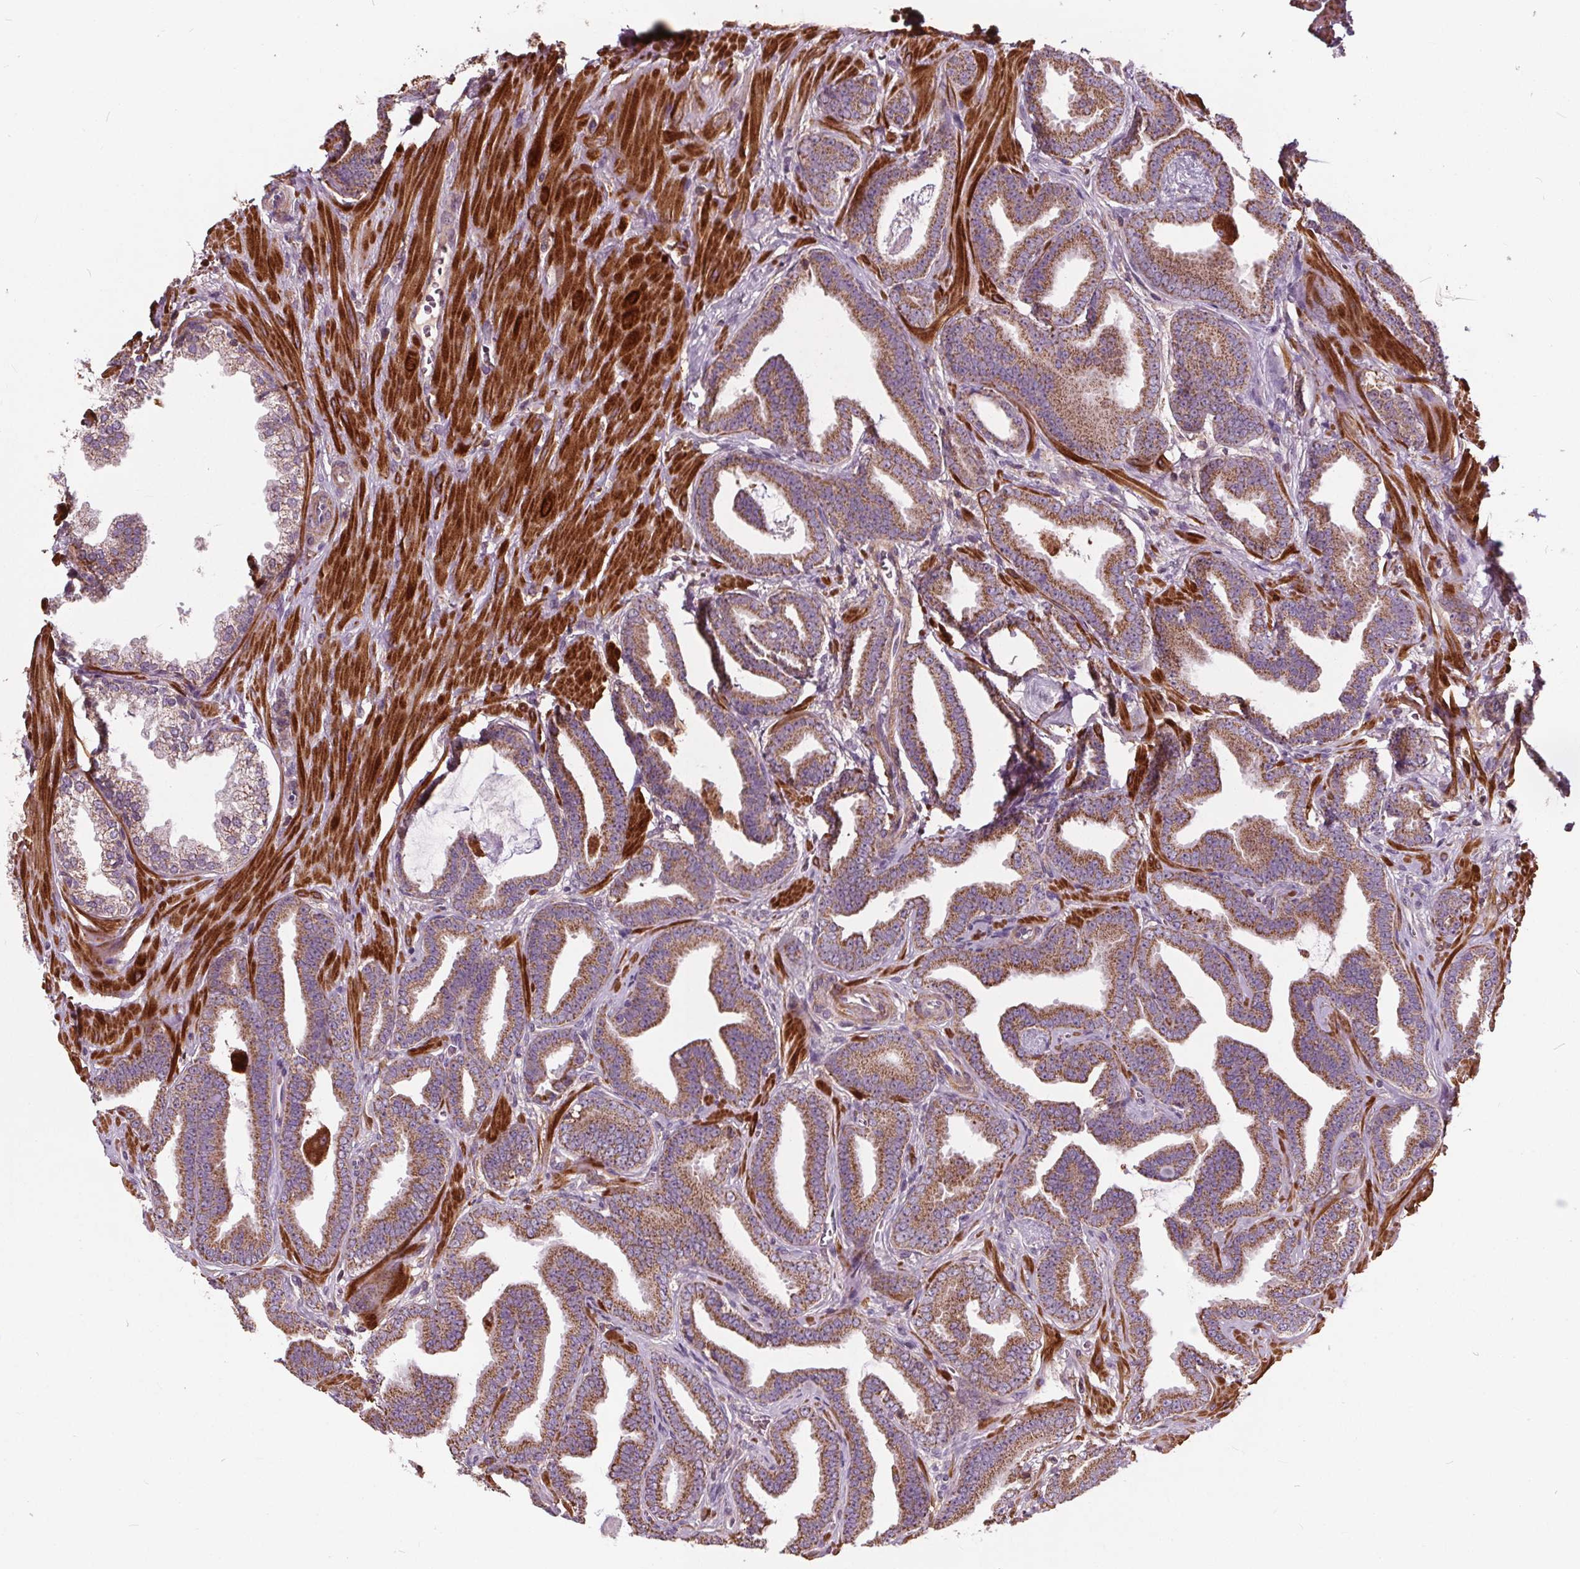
{"staining": {"intensity": "moderate", "quantity": "25%-75%", "location": "cytoplasmic/membranous"}, "tissue": "prostate cancer", "cell_type": "Tumor cells", "image_type": "cancer", "snomed": [{"axis": "morphology", "description": "Adenocarcinoma, Low grade"}, {"axis": "topography", "description": "Prostate"}], "caption": "This micrograph reveals low-grade adenocarcinoma (prostate) stained with IHC to label a protein in brown. The cytoplasmic/membranous of tumor cells show moderate positivity for the protein. Nuclei are counter-stained blue.", "gene": "ORAI2", "patient": {"sex": "male", "age": 63}}